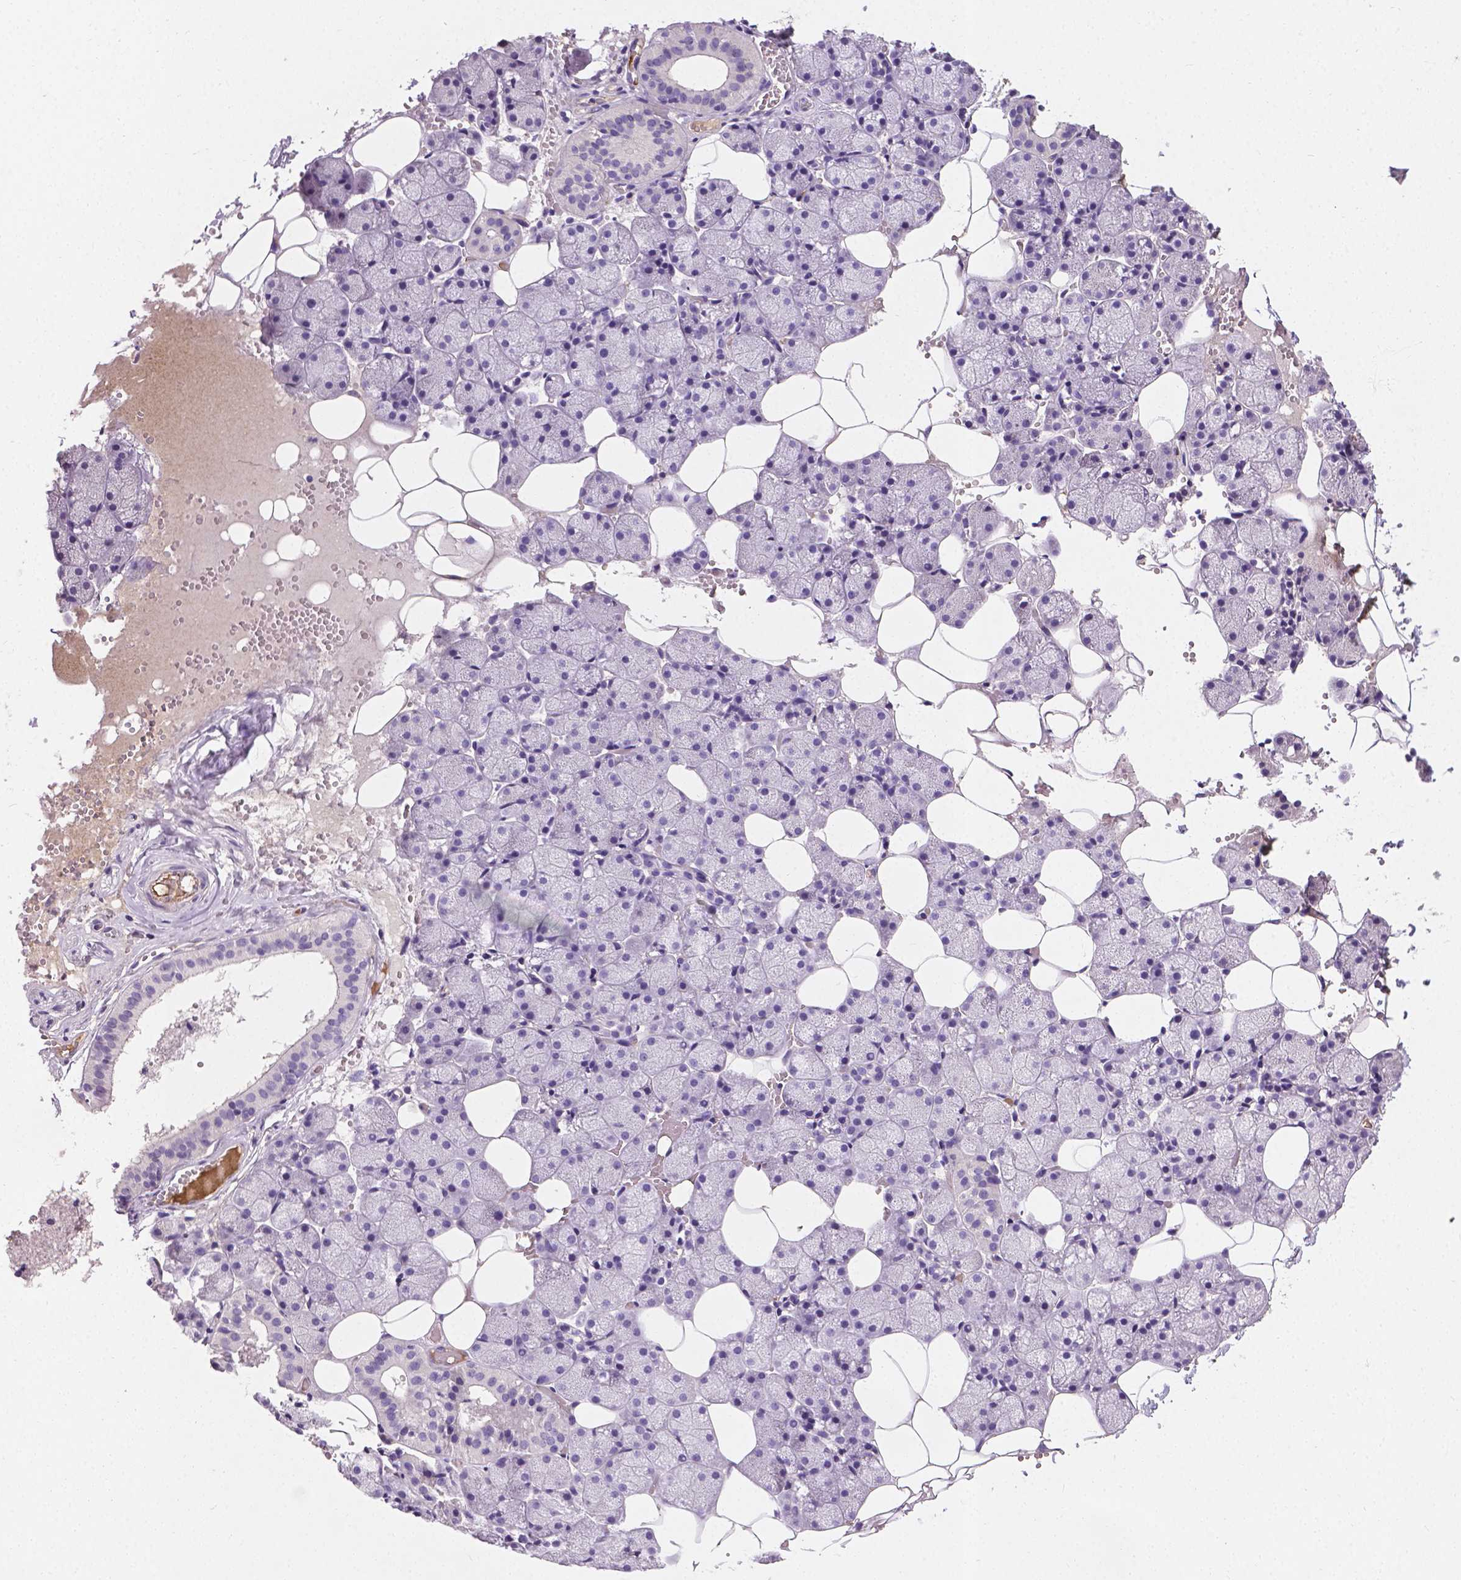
{"staining": {"intensity": "negative", "quantity": "none", "location": "none"}, "tissue": "salivary gland", "cell_type": "Glandular cells", "image_type": "normal", "snomed": [{"axis": "morphology", "description": "Normal tissue, NOS"}, {"axis": "topography", "description": "Salivary gland"}], "caption": "The immunohistochemistry image has no significant staining in glandular cells of salivary gland. (DAB immunohistochemistry, high magnification).", "gene": "APOE", "patient": {"sex": "male", "age": 38}}